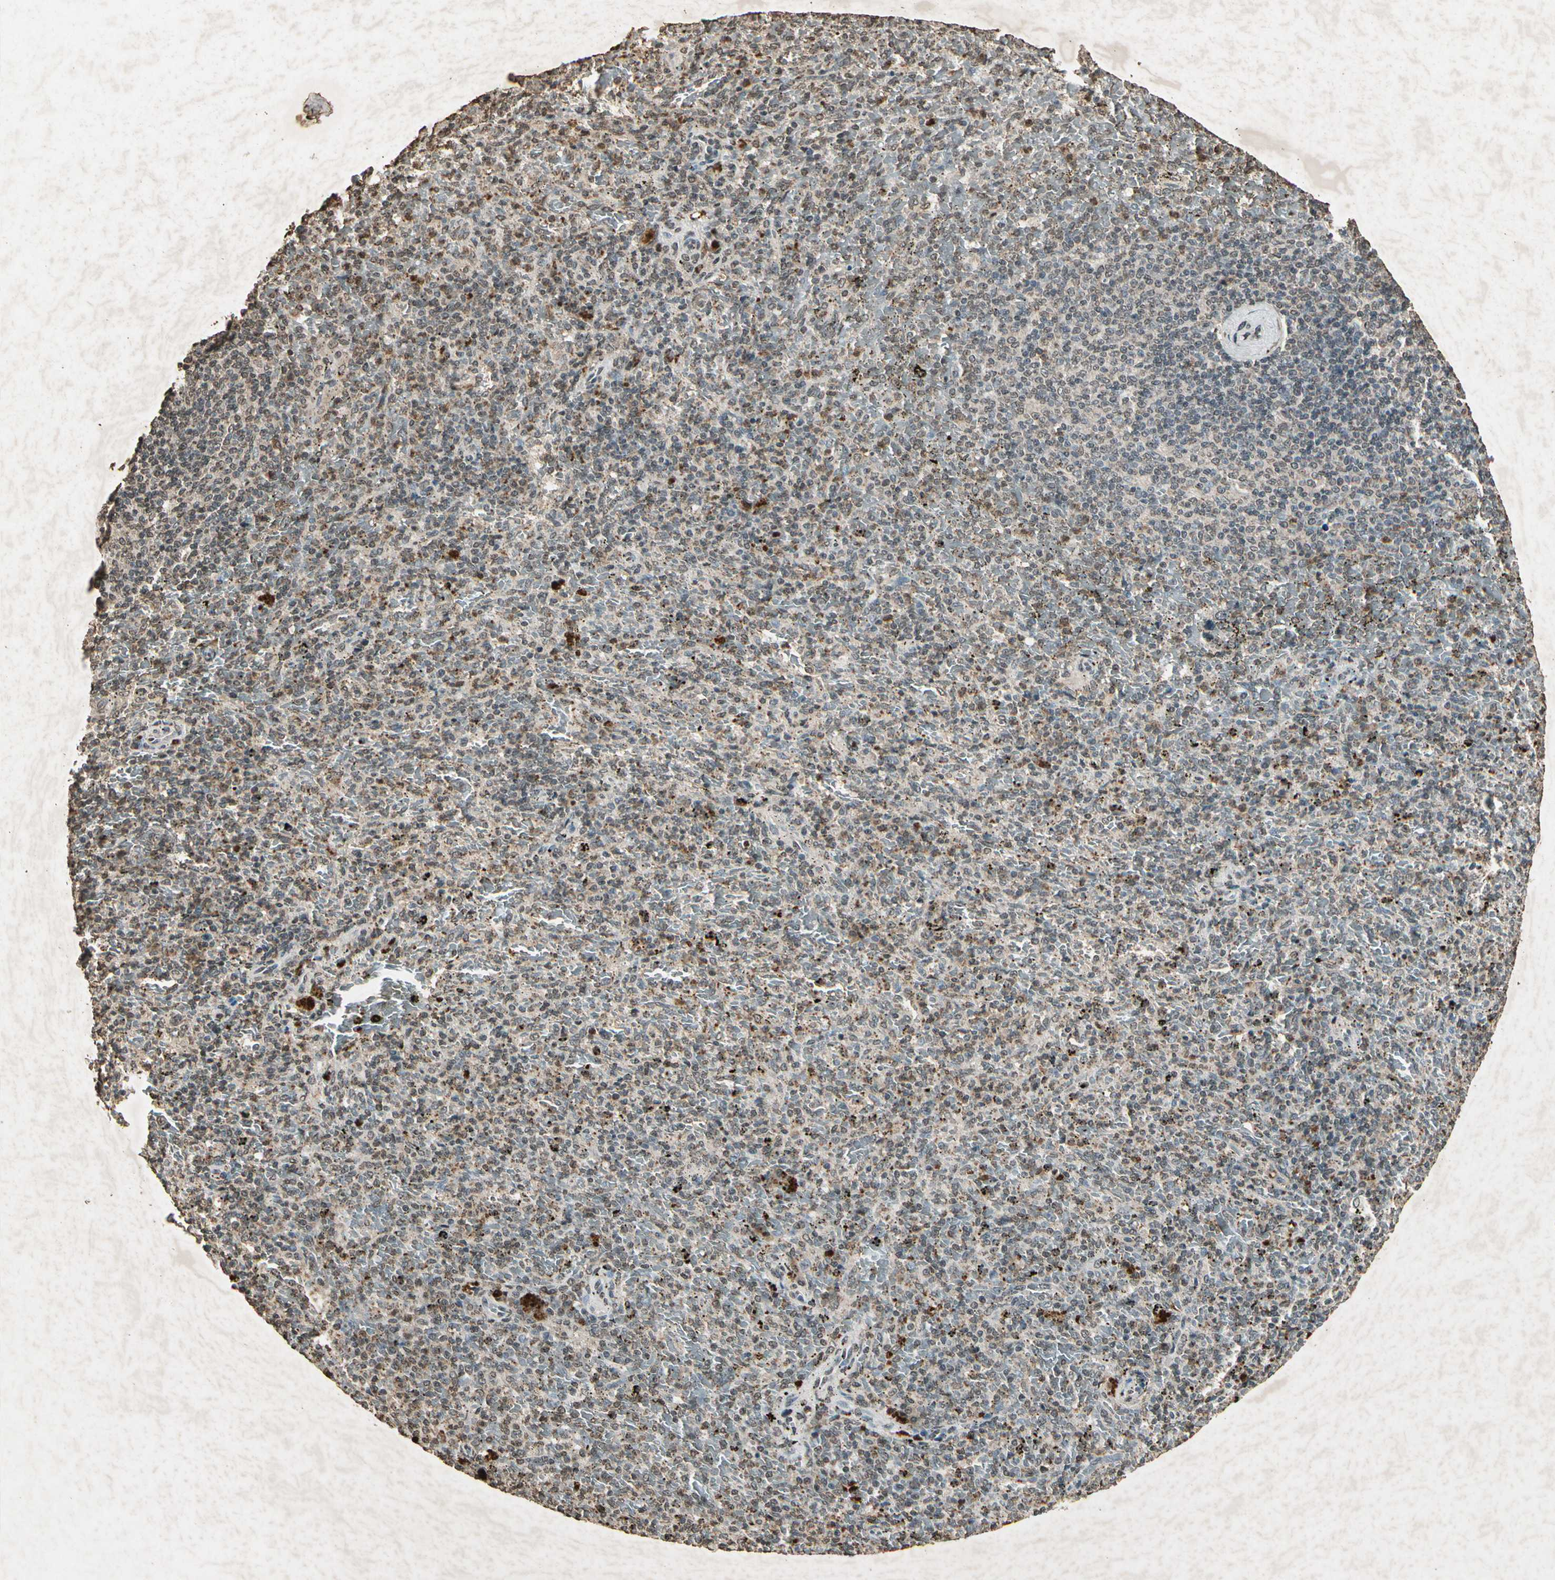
{"staining": {"intensity": "moderate", "quantity": "25%-75%", "location": "cytoplasmic/membranous"}, "tissue": "spleen", "cell_type": "Cells in red pulp", "image_type": "normal", "snomed": [{"axis": "morphology", "description": "Normal tissue, NOS"}, {"axis": "topography", "description": "Spleen"}], "caption": "Protein staining of benign spleen displays moderate cytoplasmic/membranous staining in approximately 25%-75% of cells in red pulp.", "gene": "GC", "patient": {"sex": "female", "age": 43}}